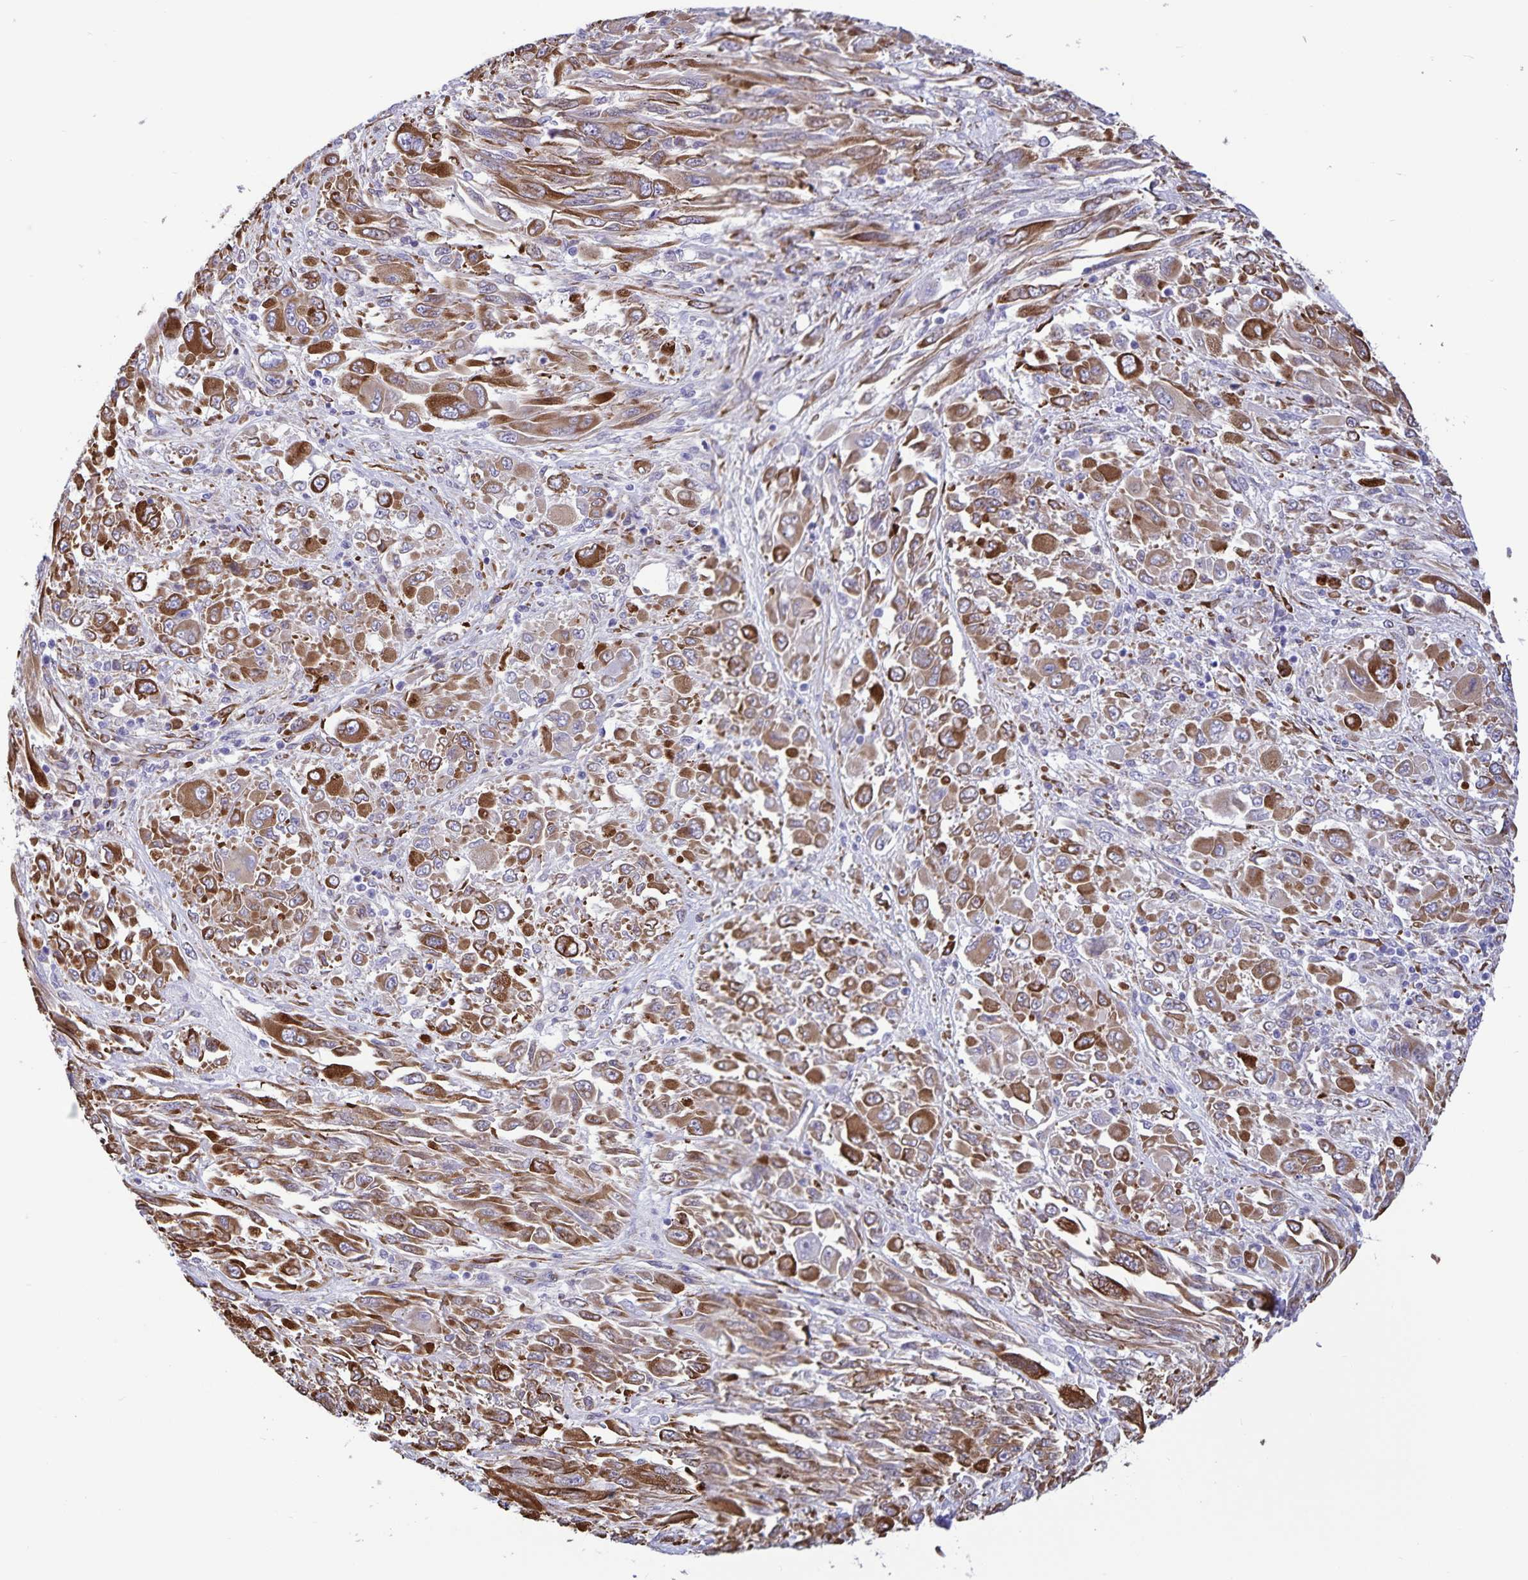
{"staining": {"intensity": "strong", "quantity": ">75%", "location": "cytoplasmic/membranous"}, "tissue": "melanoma", "cell_type": "Tumor cells", "image_type": "cancer", "snomed": [{"axis": "morphology", "description": "Malignant melanoma, NOS"}, {"axis": "topography", "description": "Skin"}], "caption": "A brown stain highlights strong cytoplasmic/membranous positivity of a protein in human melanoma tumor cells.", "gene": "RCN1", "patient": {"sex": "female", "age": 91}}